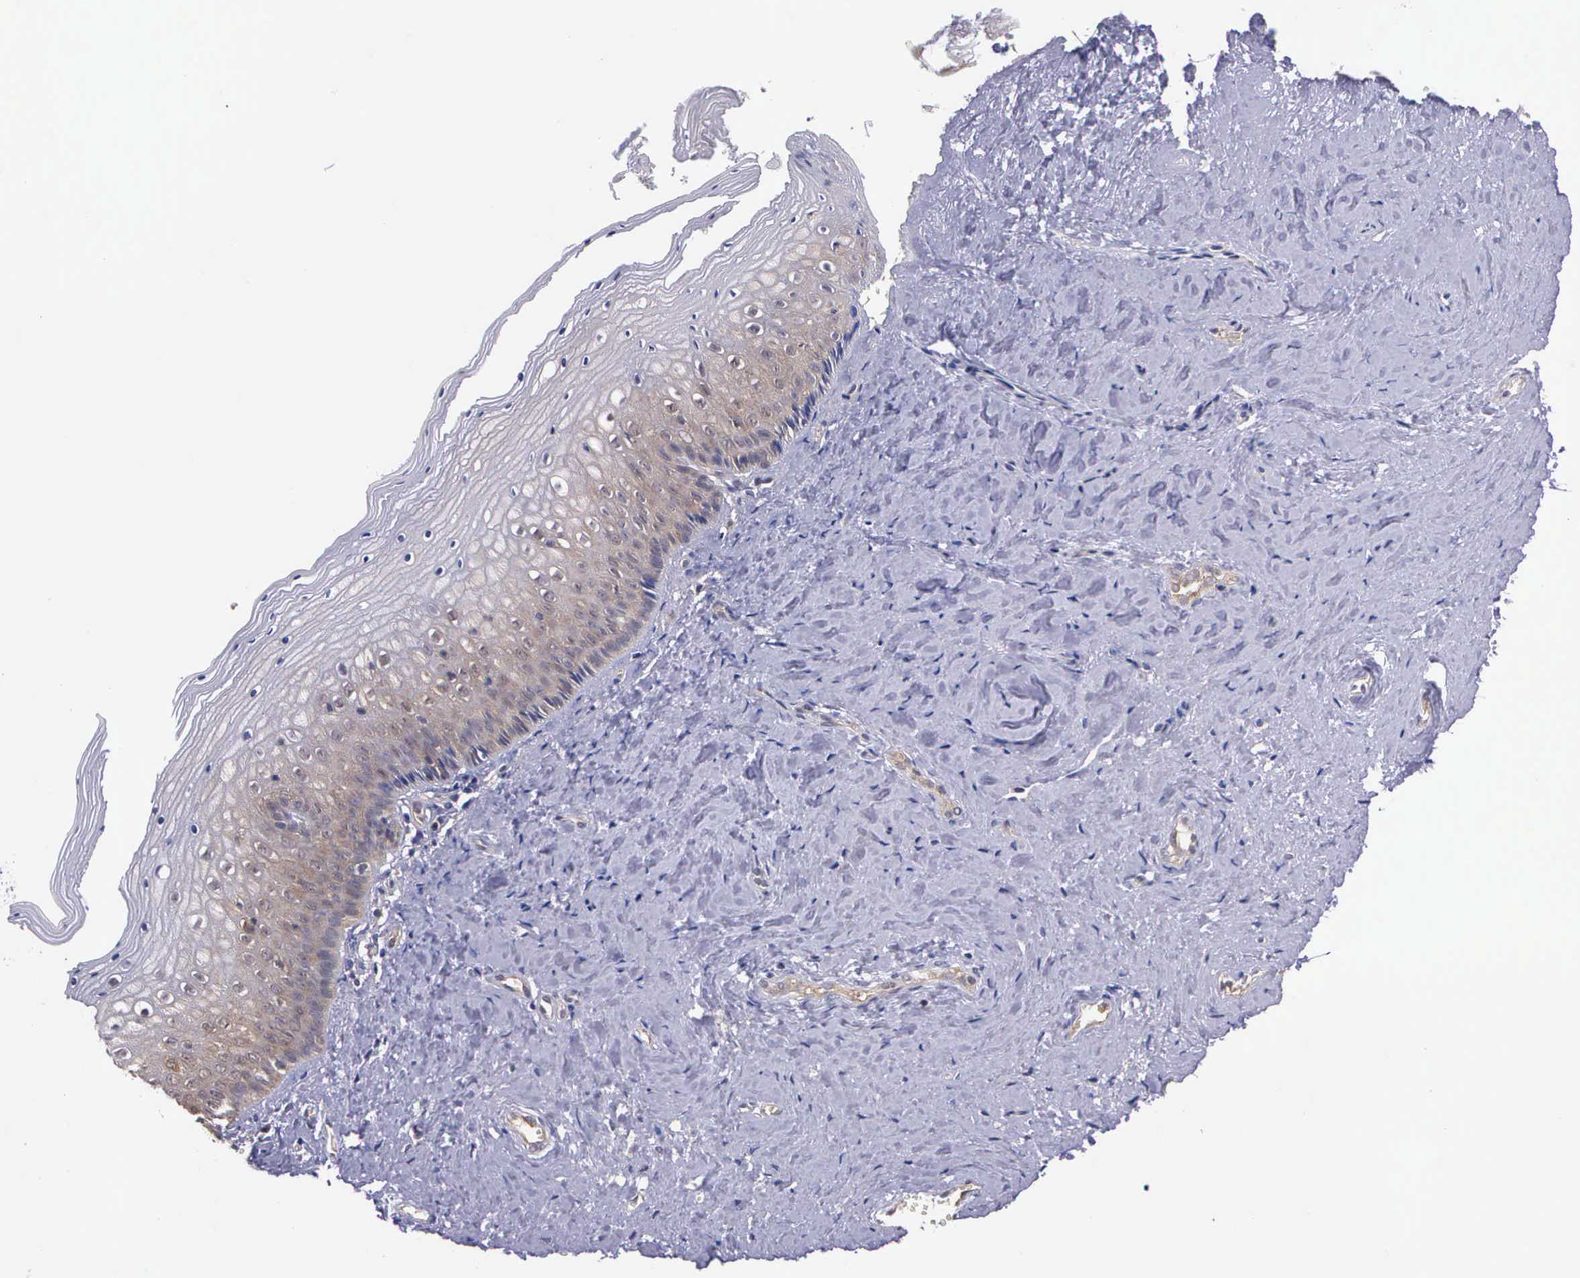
{"staining": {"intensity": "weak", "quantity": "25%-75%", "location": "cytoplasmic/membranous"}, "tissue": "vagina", "cell_type": "Squamous epithelial cells", "image_type": "normal", "snomed": [{"axis": "morphology", "description": "Normal tissue, NOS"}, {"axis": "topography", "description": "Vagina"}], "caption": "Protein analysis of normal vagina exhibits weak cytoplasmic/membranous expression in about 25%-75% of squamous epithelial cells. (DAB (3,3'-diaminobenzidine) IHC, brown staining for protein, blue staining for nuclei).", "gene": "IGBP1P2", "patient": {"sex": "female", "age": 46}}